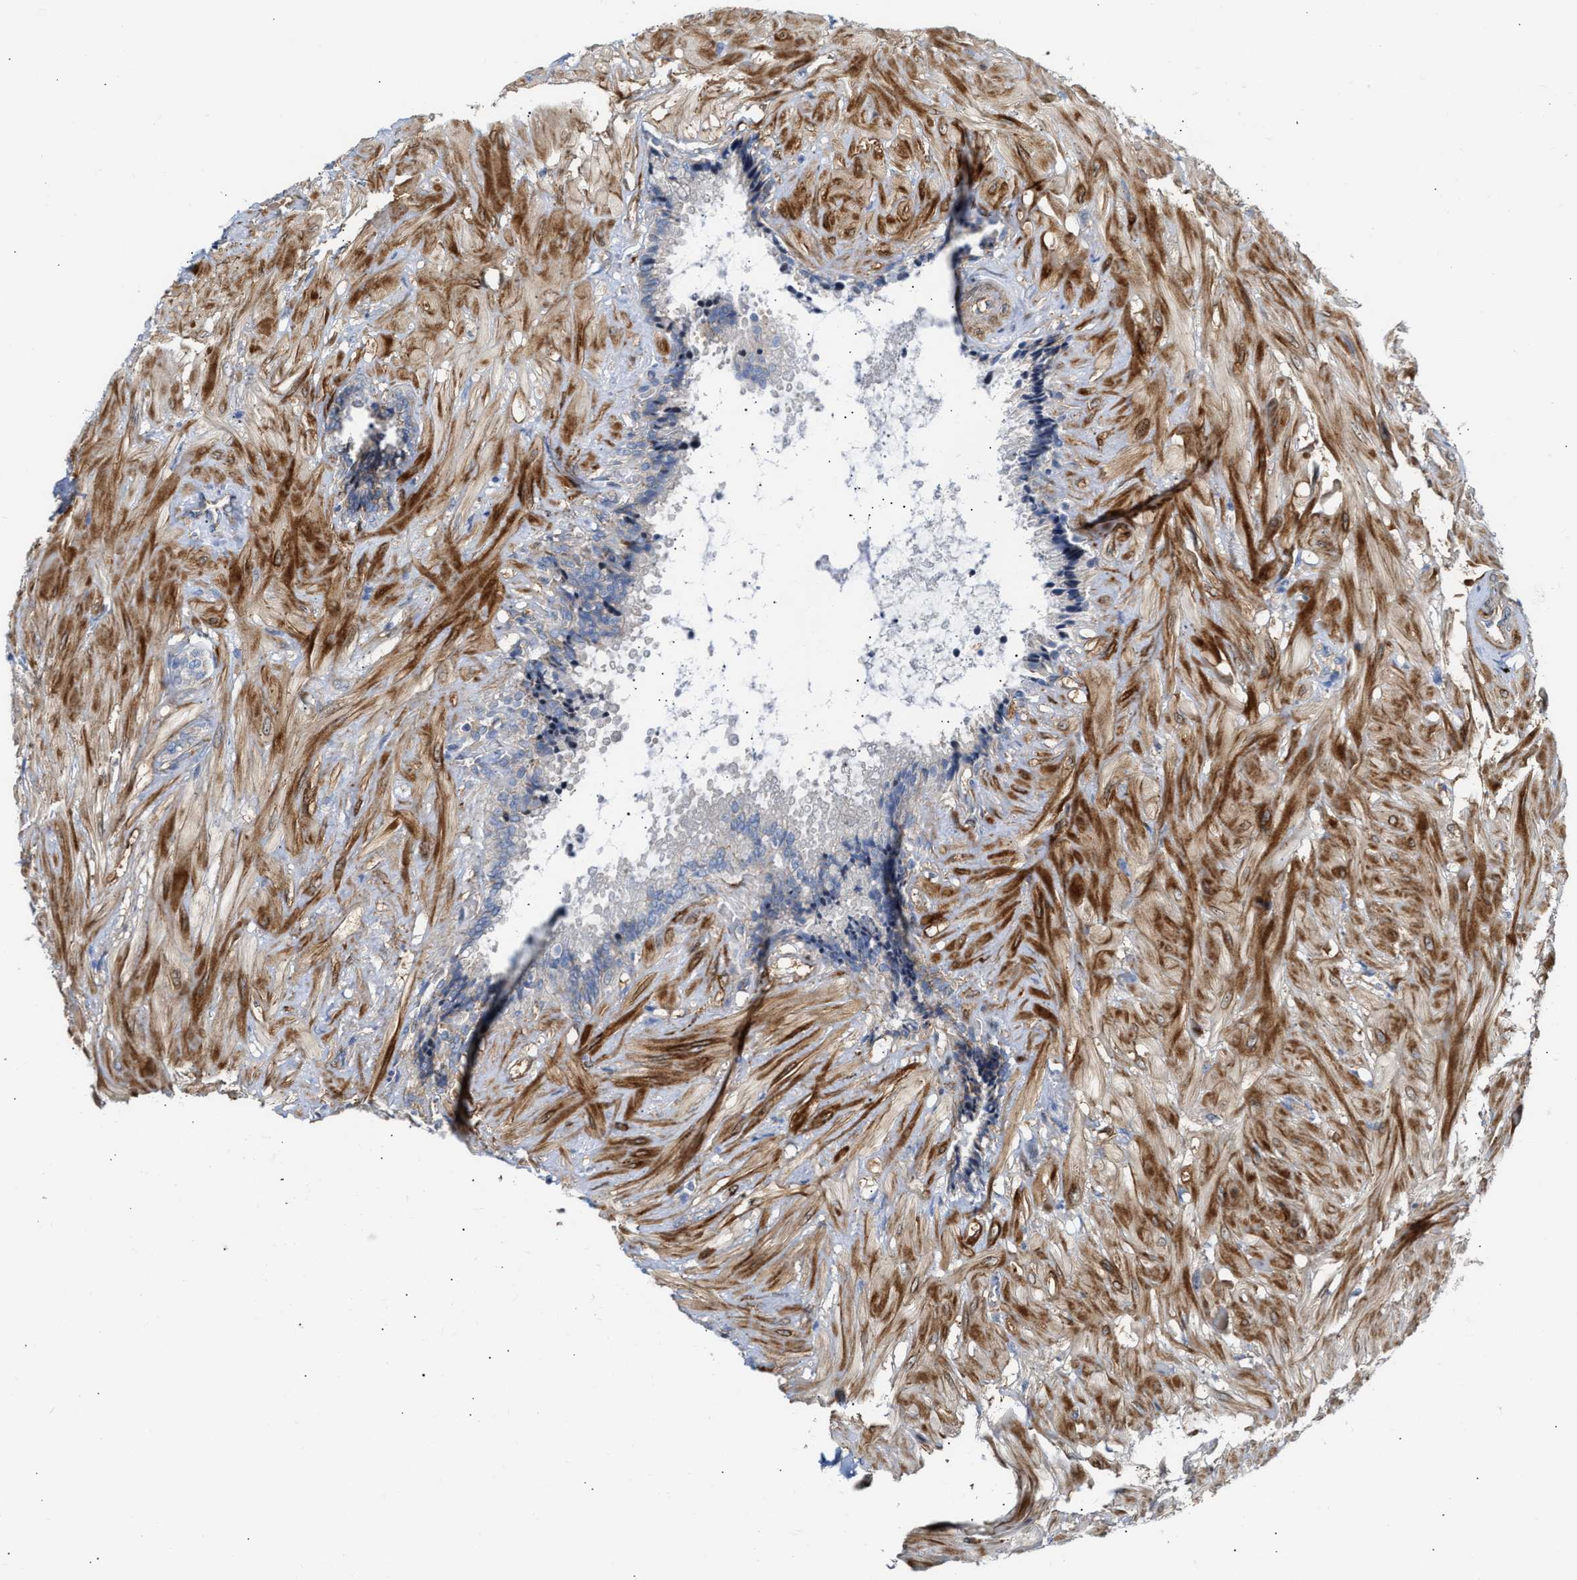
{"staining": {"intensity": "negative", "quantity": "none", "location": "none"}, "tissue": "seminal vesicle", "cell_type": "Glandular cells", "image_type": "normal", "snomed": [{"axis": "morphology", "description": "Normal tissue, NOS"}, {"axis": "topography", "description": "Seminal veicle"}], "caption": "DAB immunohistochemical staining of normal human seminal vesicle exhibits no significant staining in glandular cells.", "gene": "FHL1", "patient": {"sex": "male", "age": 46}}